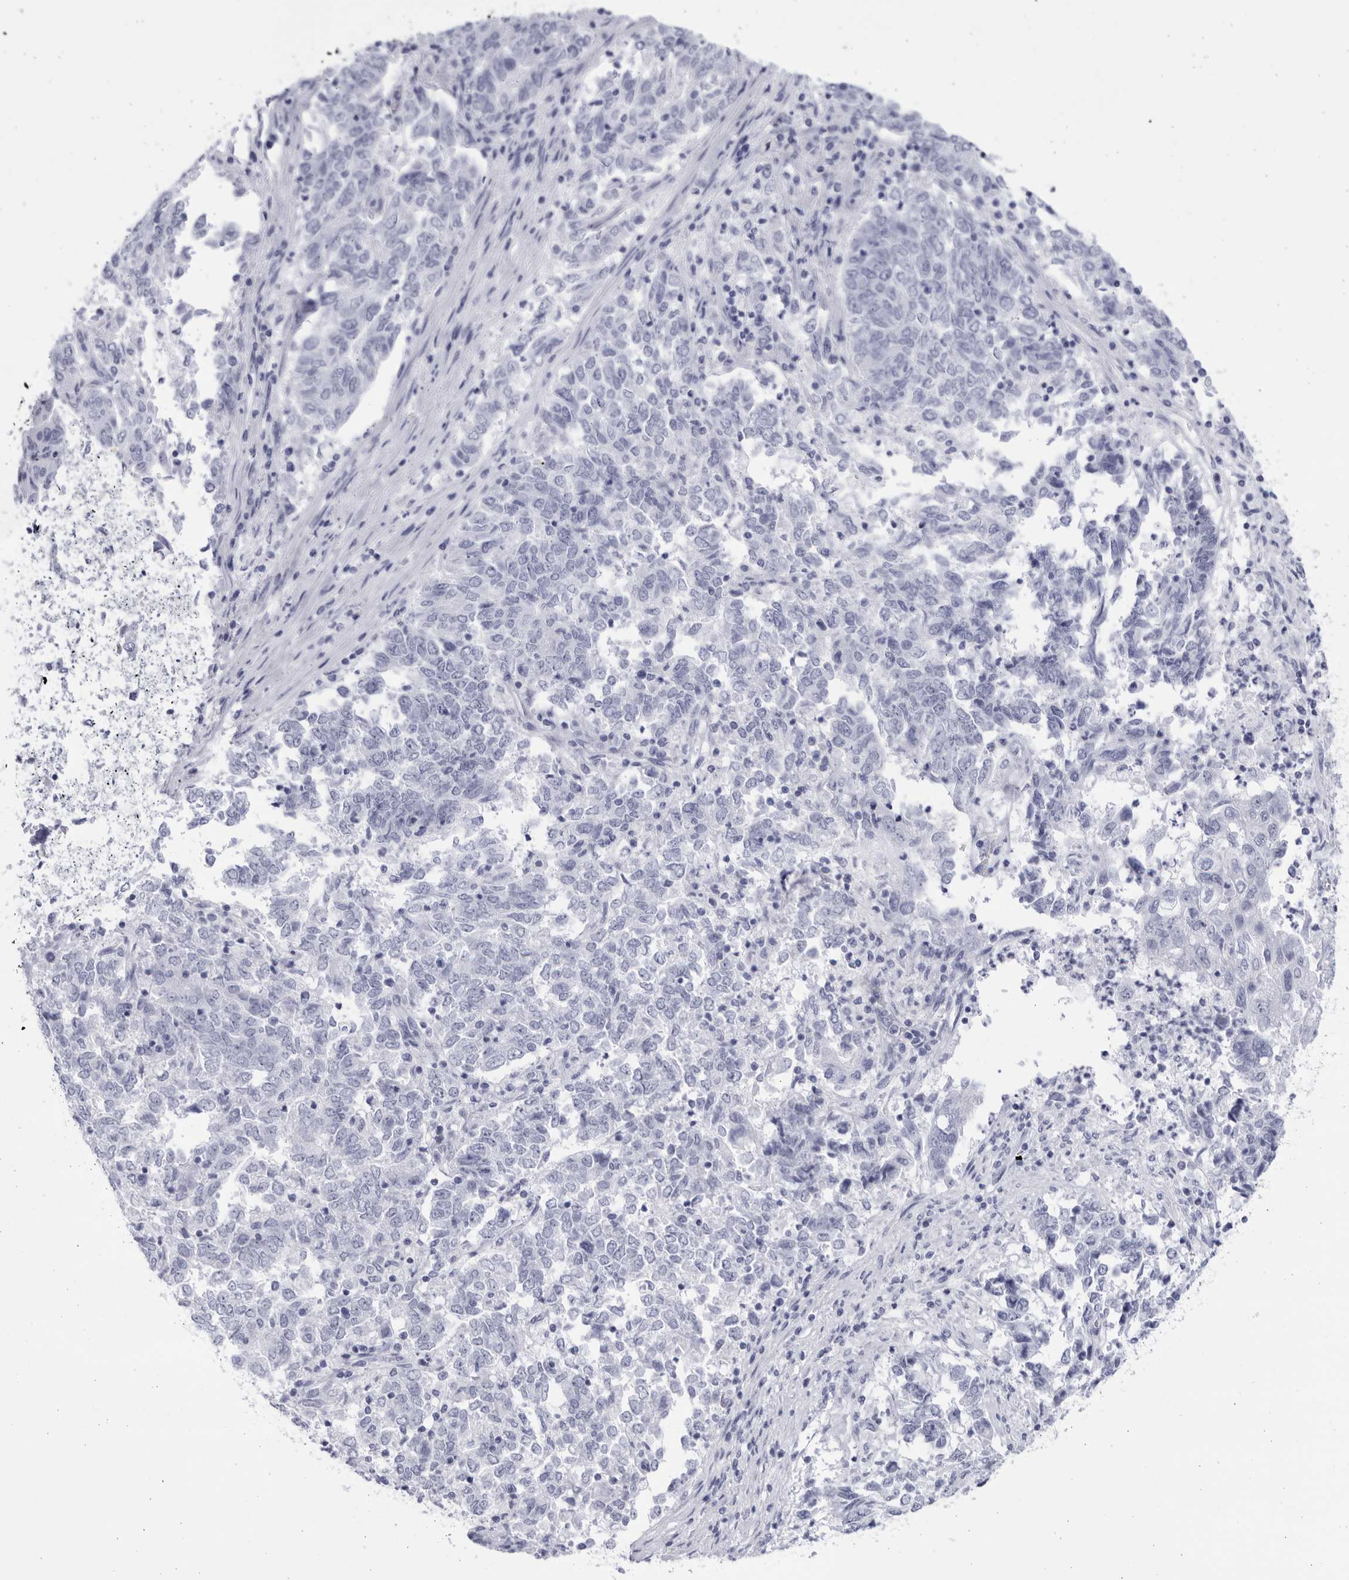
{"staining": {"intensity": "negative", "quantity": "none", "location": "none"}, "tissue": "endometrial cancer", "cell_type": "Tumor cells", "image_type": "cancer", "snomed": [{"axis": "morphology", "description": "Adenocarcinoma, NOS"}, {"axis": "topography", "description": "Endometrium"}], "caption": "Tumor cells show no significant protein expression in endometrial cancer (adenocarcinoma).", "gene": "CCDC181", "patient": {"sex": "female", "age": 80}}